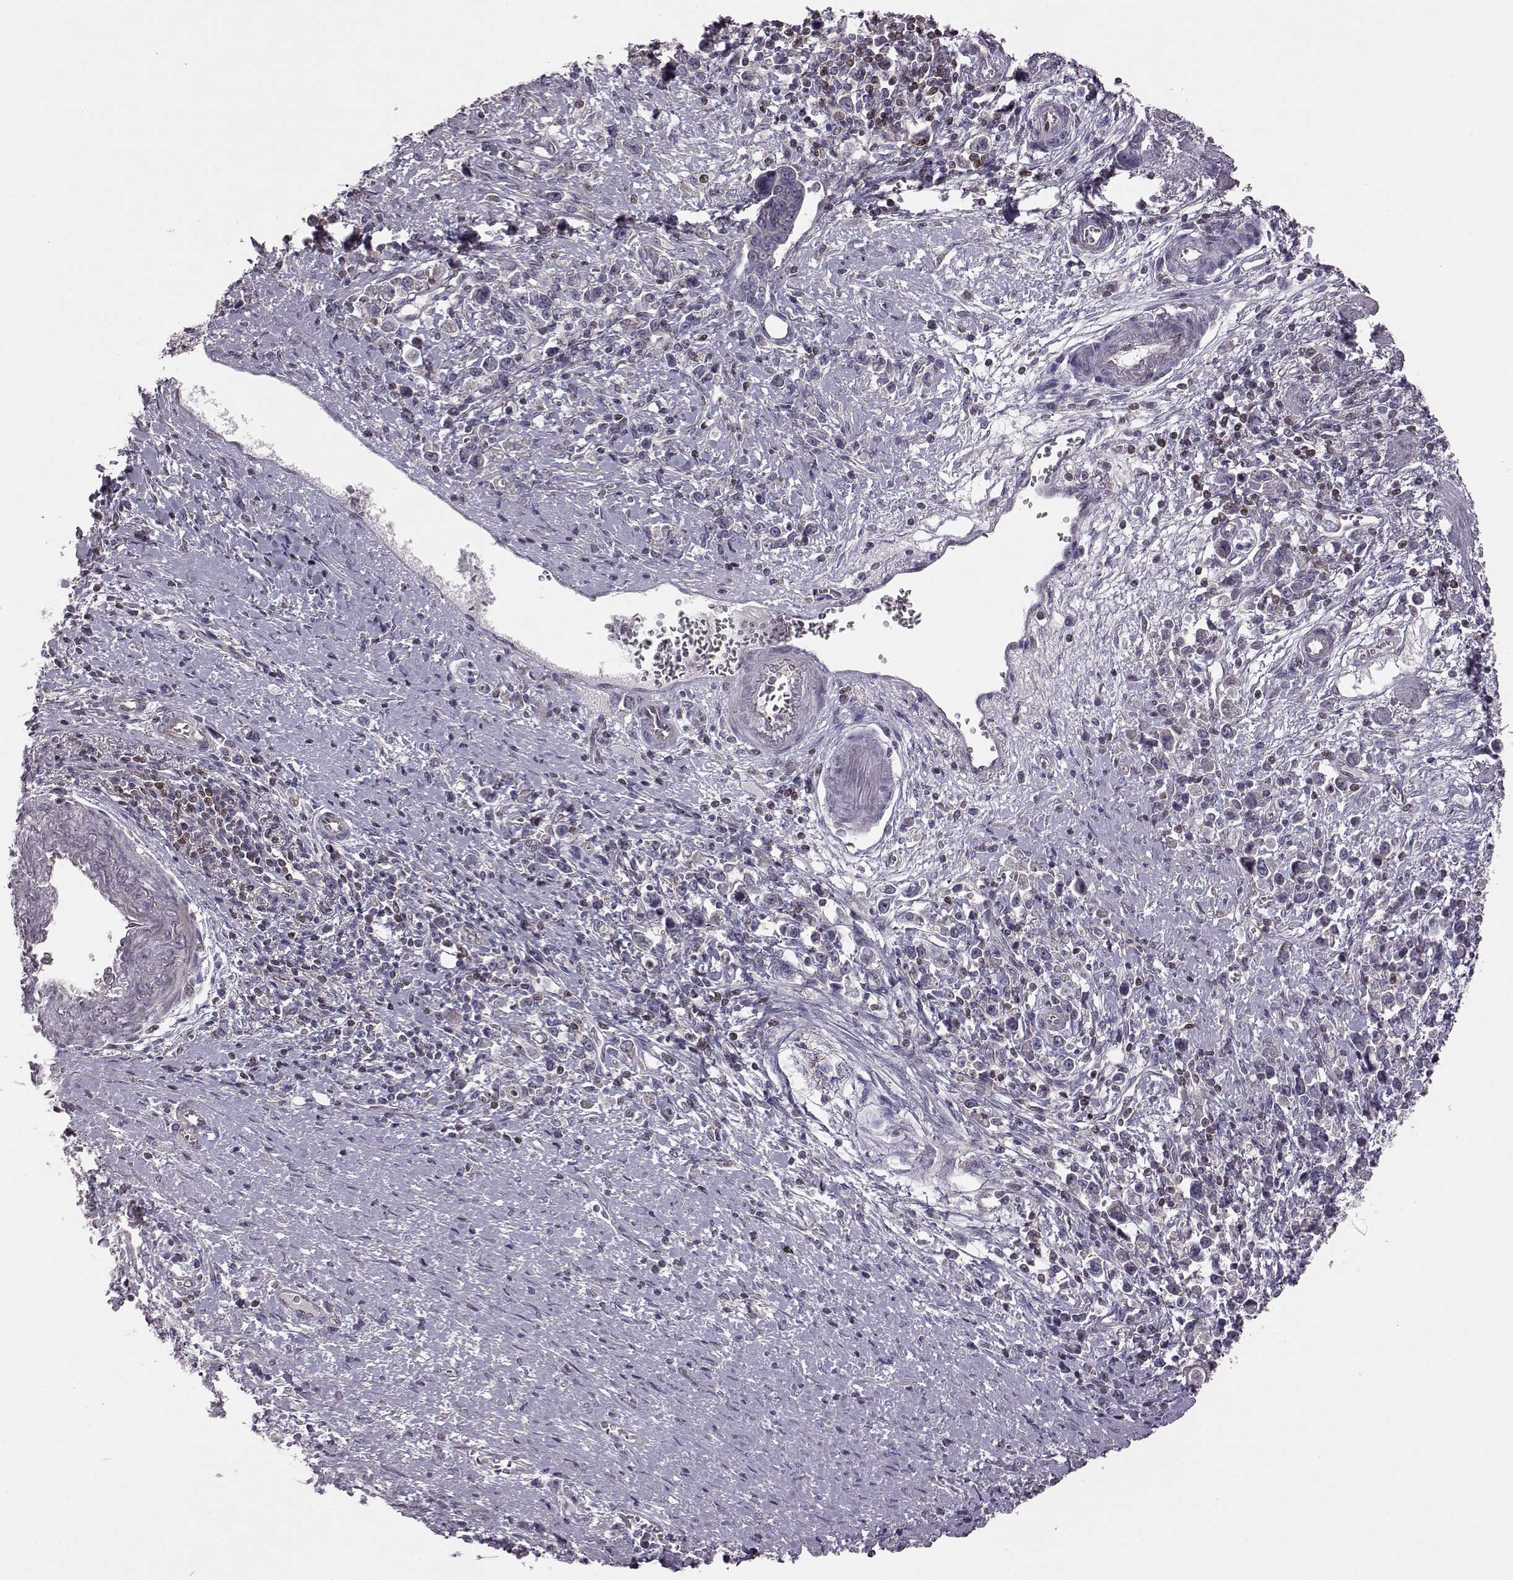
{"staining": {"intensity": "negative", "quantity": "none", "location": "none"}, "tissue": "stomach cancer", "cell_type": "Tumor cells", "image_type": "cancer", "snomed": [{"axis": "morphology", "description": "Adenocarcinoma, NOS"}, {"axis": "topography", "description": "Stomach"}], "caption": "The photomicrograph demonstrates no significant positivity in tumor cells of stomach cancer (adenocarcinoma).", "gene": "CDC42SE1", "patient": {"sex": "male", "age": 63}}